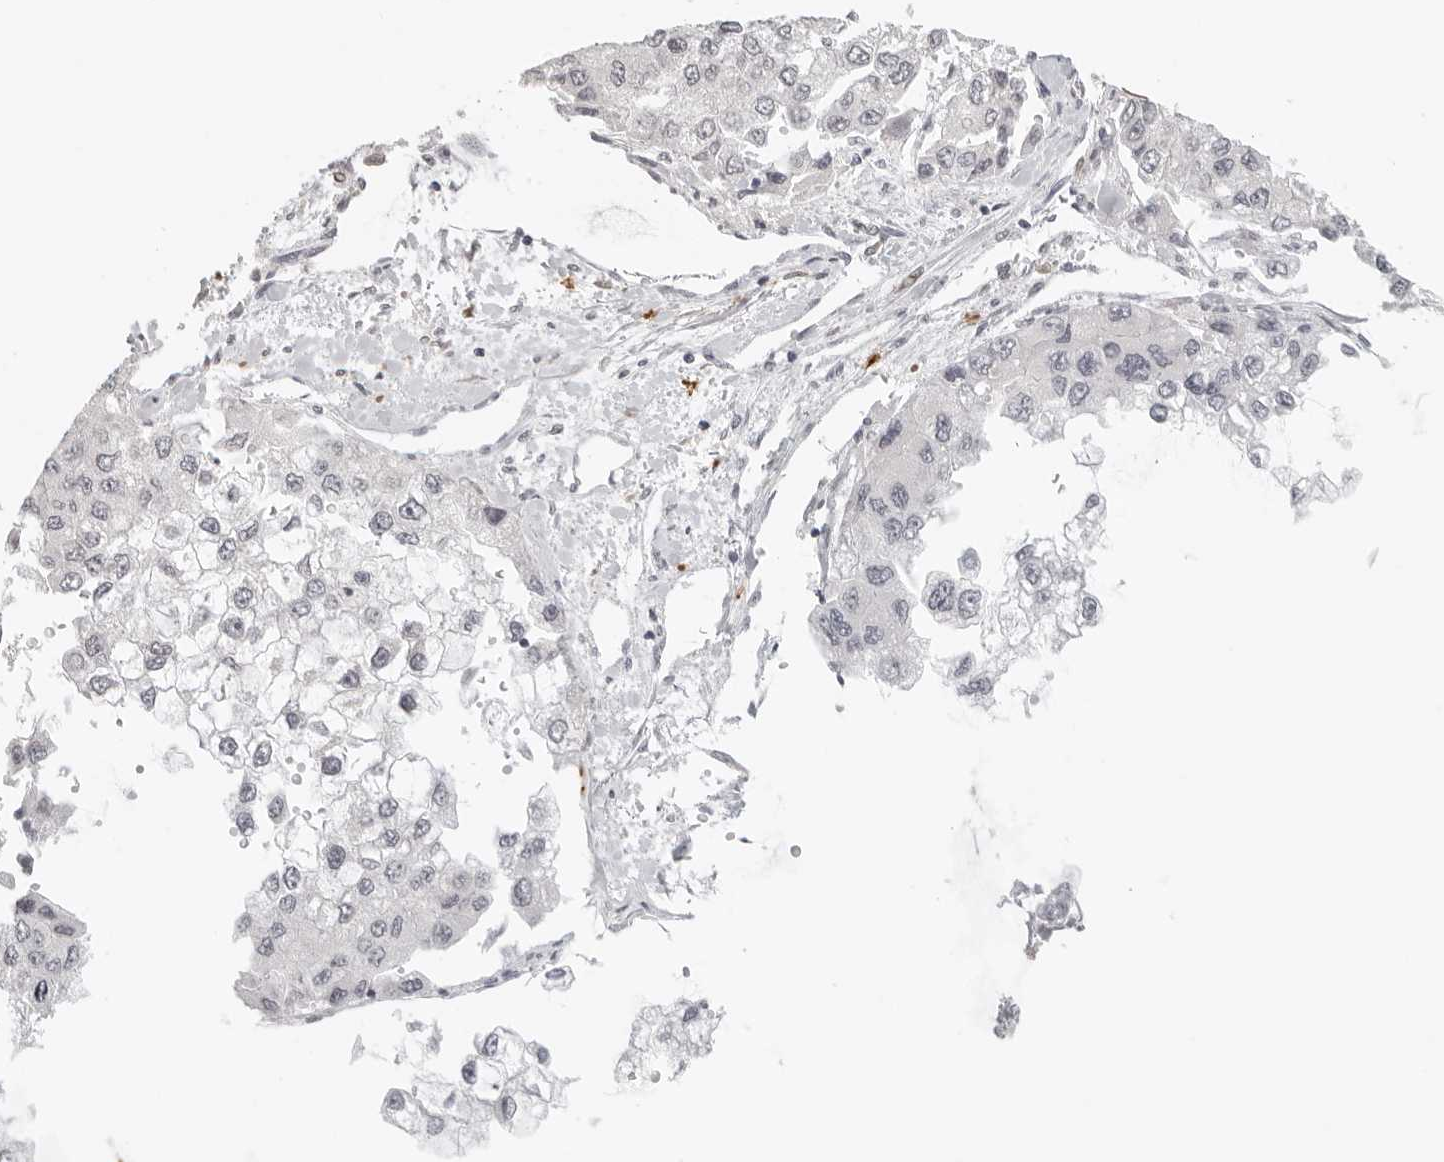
{"staining": {"intensity": "negative", "quantity": "none", "location": "none"}, "tissue": "liver cancer", "cell_type": "Tumor cells", "image_type": "cancer", "snomed": [{"axis": "morphology", "description": "Carcinoma, Hepatocellular, NOS"}, {"axis": "topography", "description": "Liver"}], "caption": "A micrograph of liver cancer stained for a protein reveals no brown staining in tumor cells.", "gene": "ZNF678", "patient": {"sex": "female", "age": 66}}